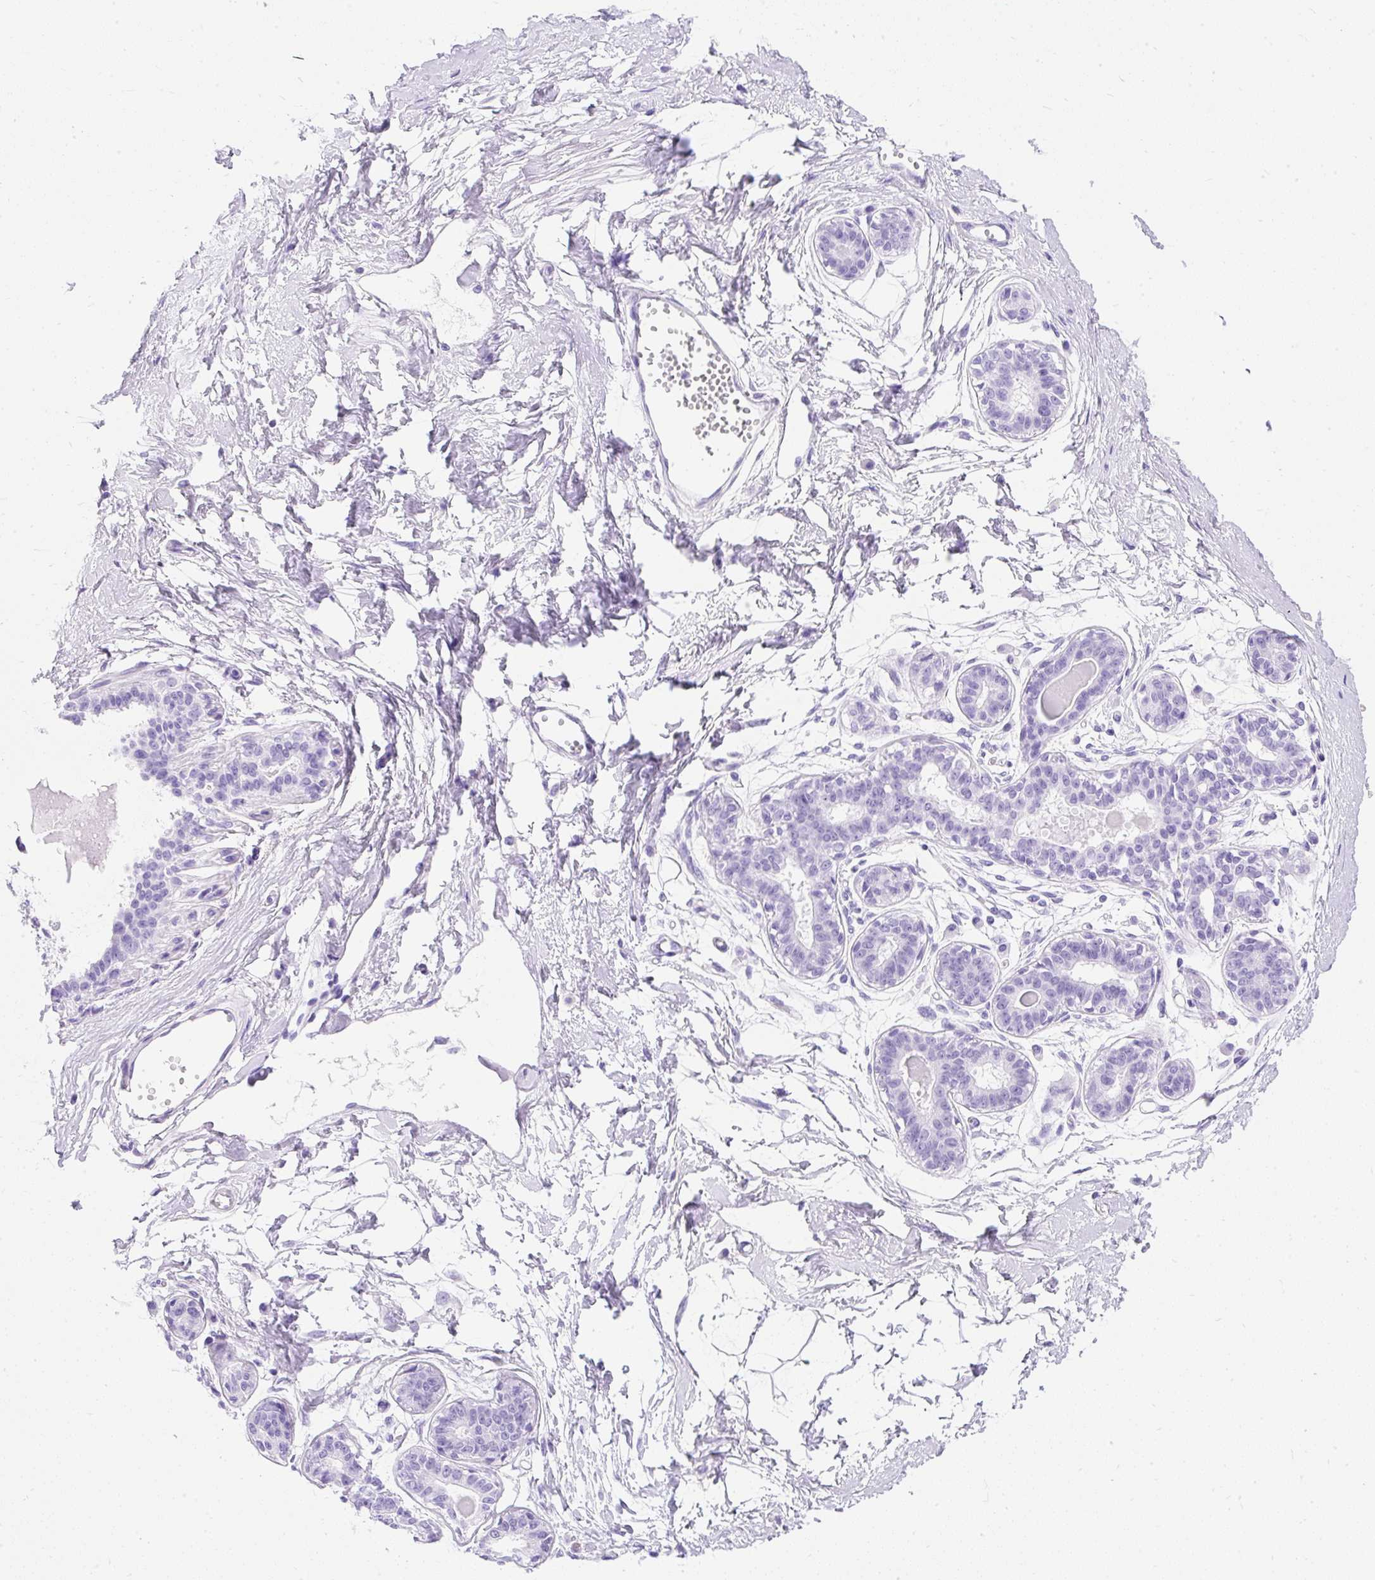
{"staining": {"intensity": "negative", "quantity": "none", "location": "none"}, "tissue": "breast", "cell_type": "Adipocytes", "image_type": "normal", "snomed": [{"axis": "morphology", "description": "Normal tissue, NOS"}, {"axis": "topography", "description": "Breast"}], "caption": "IHC photomicrograph of unremarkable human breast stained for a protein (brown), which reveals no expression in adipocytes.", "gene": "PVALB", "patient": {"sex": "female", "age": 45}}